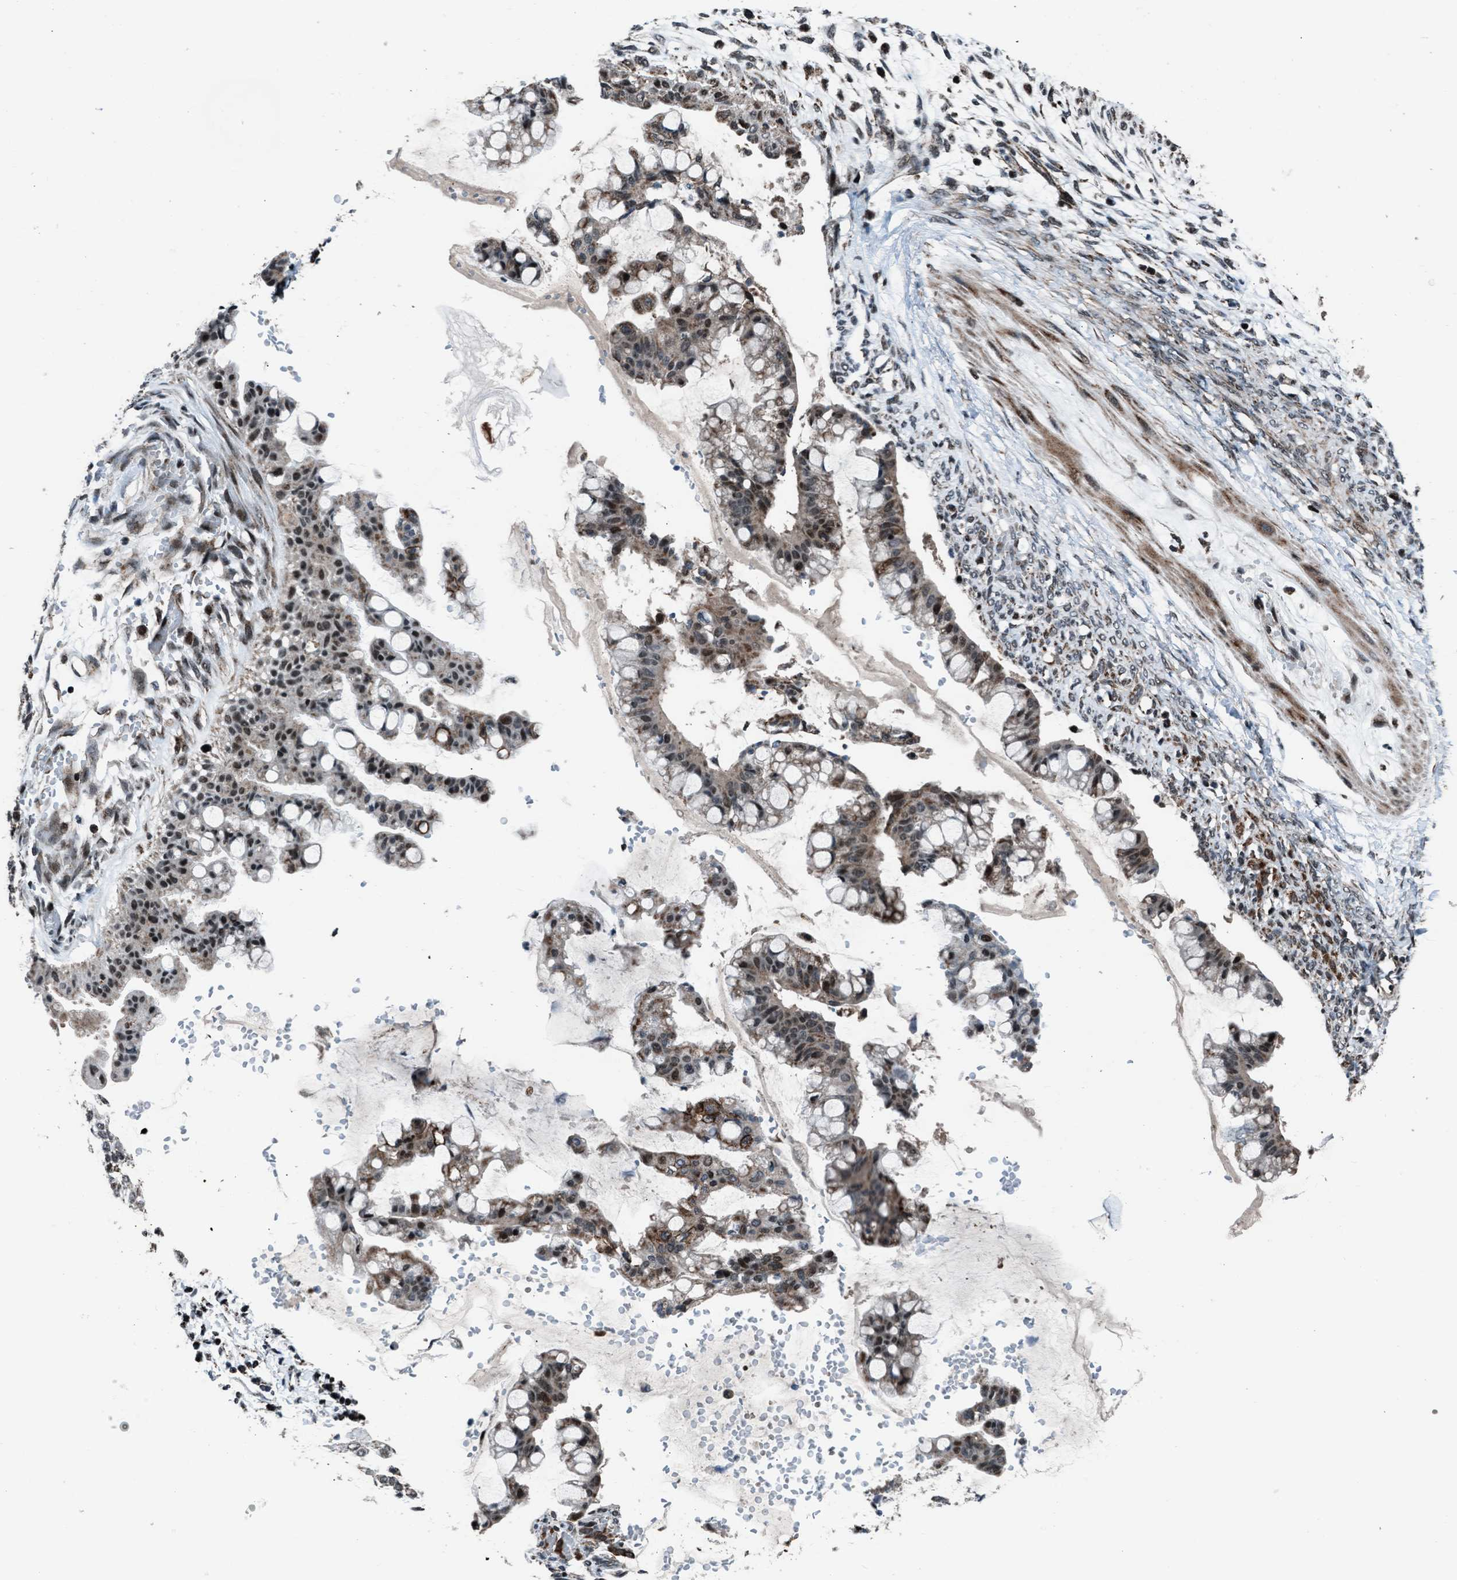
{"staining": {"intensity": "moderate", "quantity": ">75%", "location": "cytoplasmic/membranous,nuclear"}, "tissue": "ovarian cancer", "cell_type": "Tumor cells", "image_type": "cancer", "snomed": [{"axis": "morphology", "description": "Cystadenocarcinoma, mucinous, NOS"}, {"axis": "topography", "description": "Ovary"}], "caption": "DAB immunohistochemical staining of ovarian cancer (mucinous cystadenocarcinoma) shows moderate cytoplasmic/membranous and nuclear protein positivity in approximately >75% of tumor cells.", "gene": "MORC3", "patient": {"sex": "female", "age": 73}}